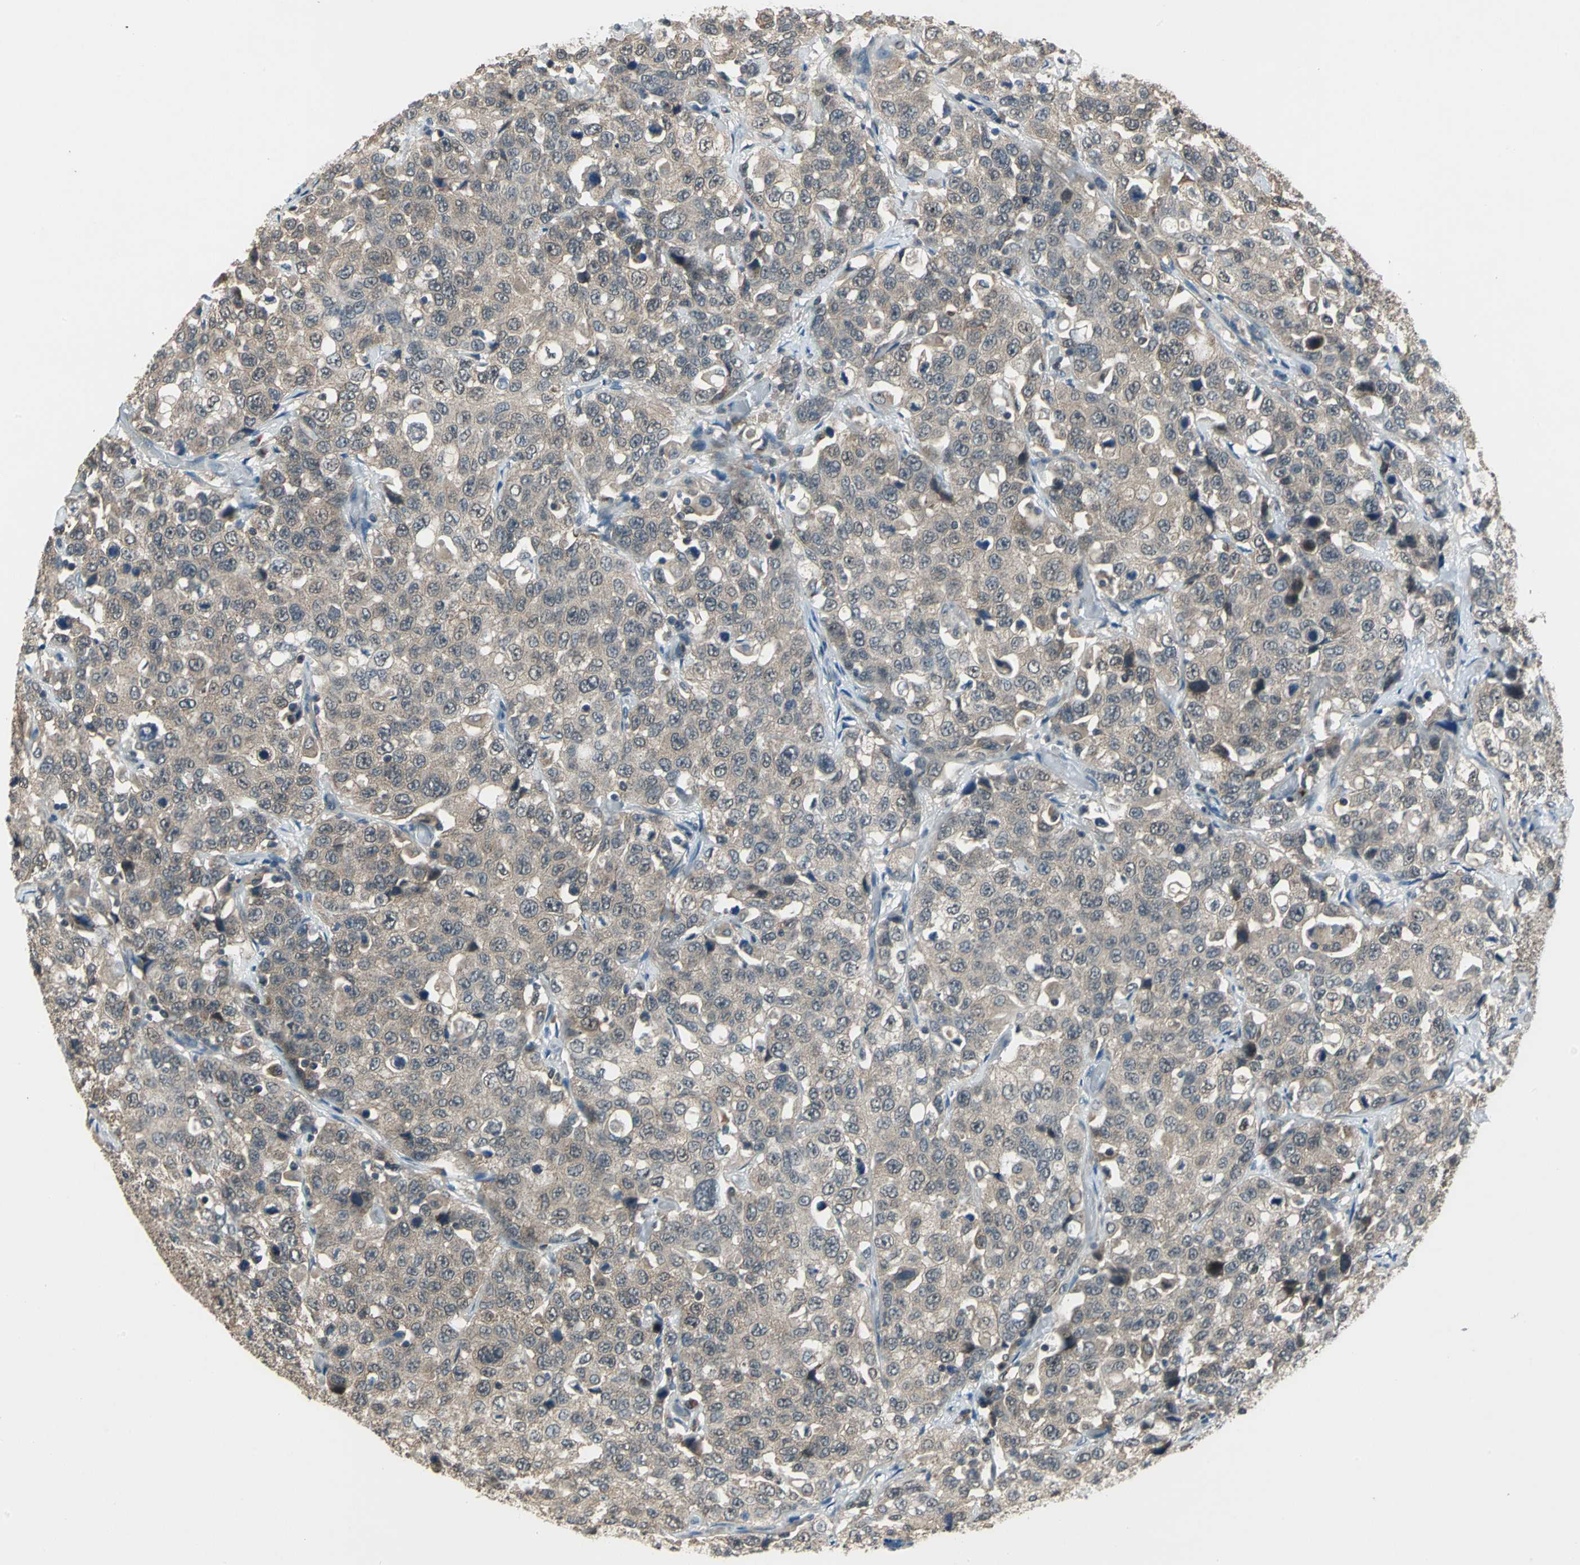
{"staining": {"intensity": "moderate", "quantity": ">75%", "location": "cytoplasmic/membranous"}, "tissue": "stomach cancer", "cell_type": "Tumor cells", "image_type": "cancer", "snomed": [{"axis": "morphology", "description": "Normal tissue, NOS"}, {"axis": "morphology", "description": "Adenocarcinoma, NOS"}, {"axis": "topography", "description": "Stomach"}], "caption": "A high-resolution micrograph shows immunohistochemistry staining of stomach cancer, which displays moderate cytoplasmic/membranous staining in approximately >75% of tumor cells.", "gene": "NFKBIE", "patient": {"sex": "male", "age": 48}}